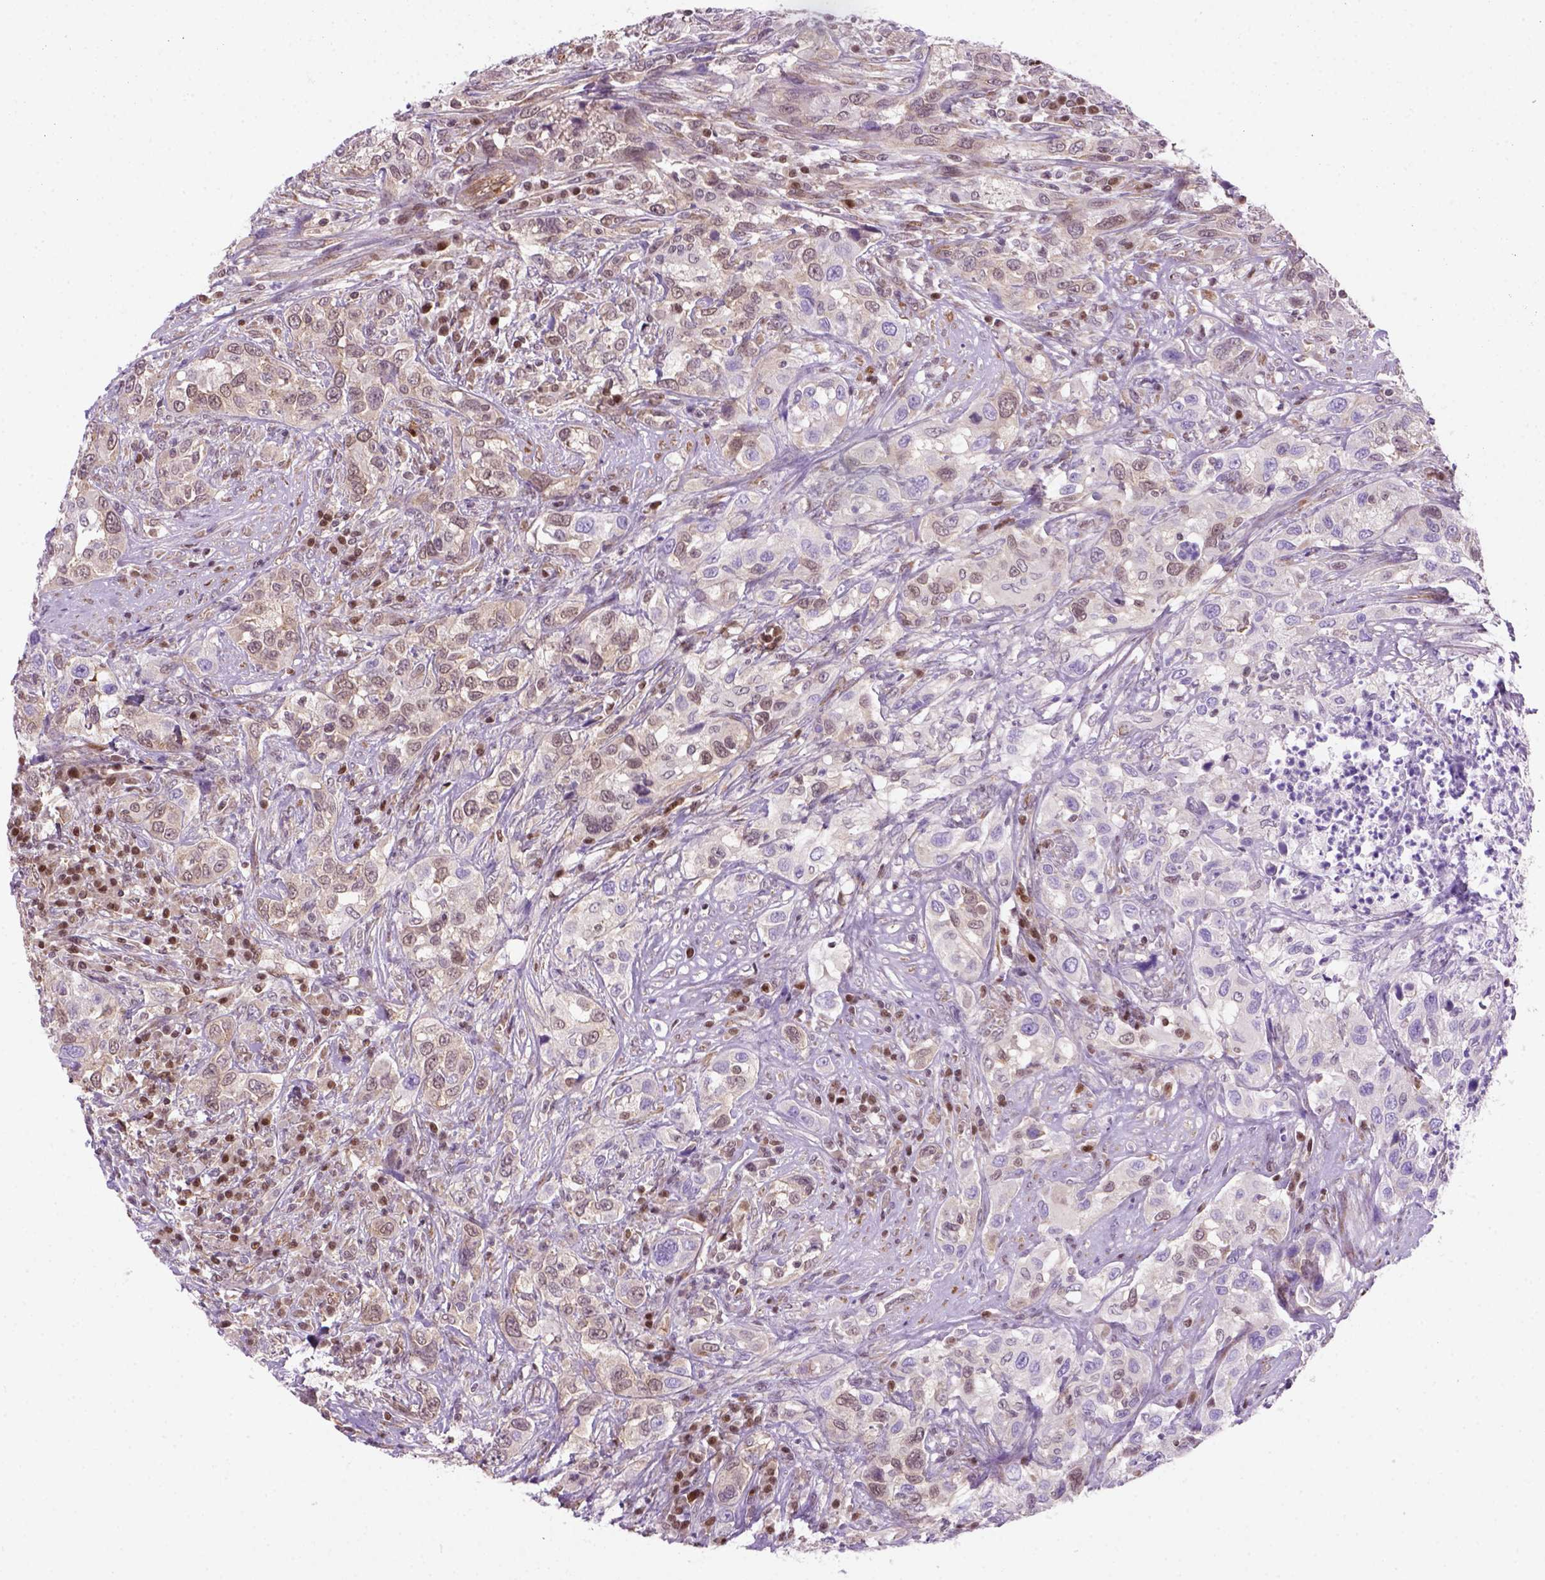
{"staining": {"intensity": "weak", "quantity": "<25%", "location": "nuclear"}, "tissue": "urothelial cancer", "cell_type": "Tumor cells", "image_type": "cancer", "snomed": [{"axis": "morphology", "description": "Urothelial carcinoma, NOS"}, {"axis": "morphology", "description": "Urothelial carcinoma, High grade"}, {"axis": "topography", "description": "Urinary bladder"}], "caption": "This photomicrograph is of high-grade urothelial carcinoma stained with immunohistochemistry to label a protein in brown with the nuclei are counter-stained blue. There is no expression in tumor cells. (Brightfield microscopy of DAB immunohistochemistry at high magnification).", "gene": "MGMT", "patient": {"sex": "female", "age": 64}}